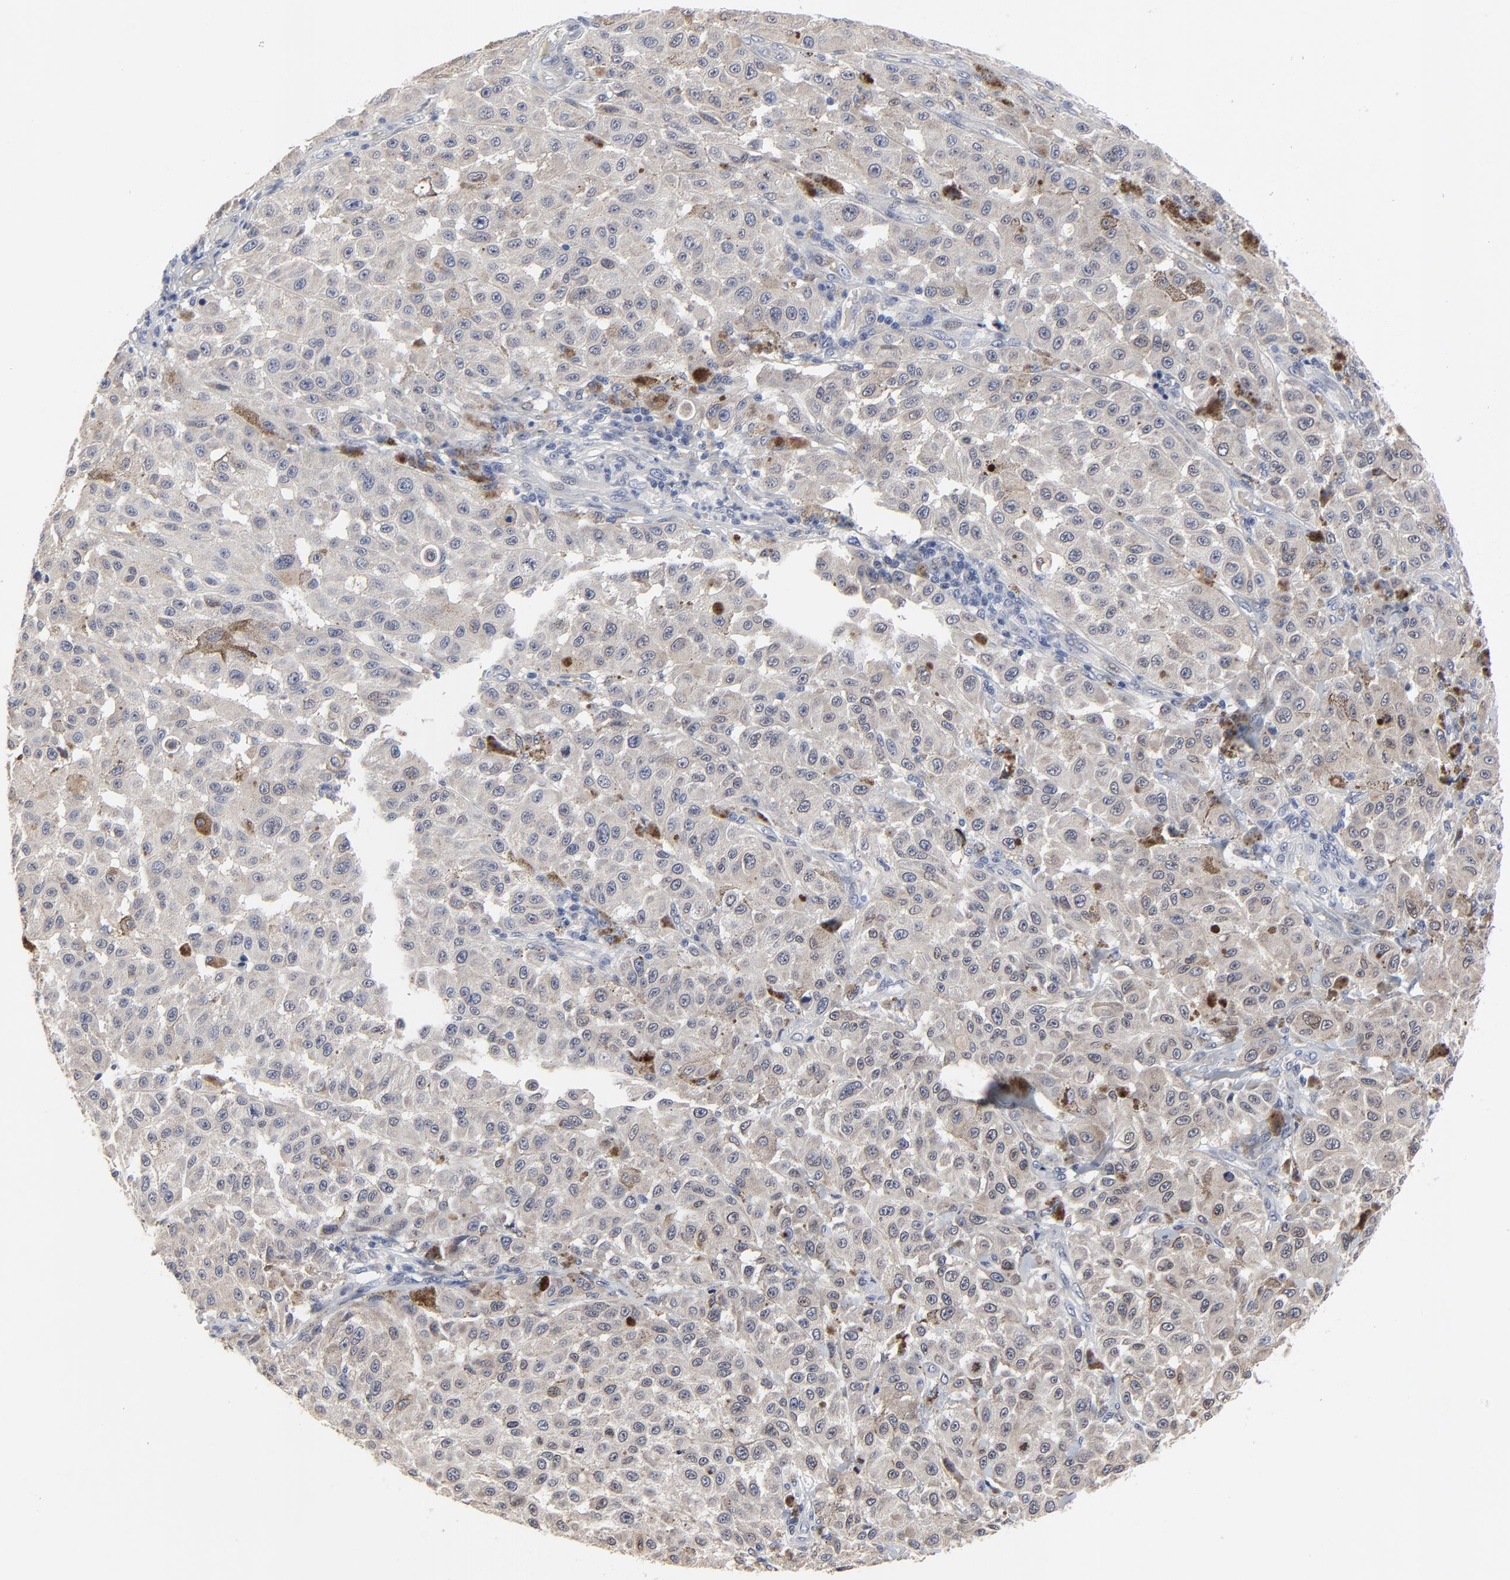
{"staining": {"intensity": "weak", "quantity": "25%-75%", "location": "cytoplasmic/membranous"}, "tissue": "melanoma", "cell_type": "Tumor cells", "image_type": "cancer", "snomed": [{"axis": "morphology", "description": "Malignant melanoma, NOS"}, {"axis": "topography", "description": "Skin"}], "caption": "Brown immunohistochemical staining in malignant melanoma exhibits weak cytoplasmic/membranous positivity in approximately 25%-75% of tumor cells.", "gene": "NLGN3", "patient": {"sex": "female", "age": 64}}